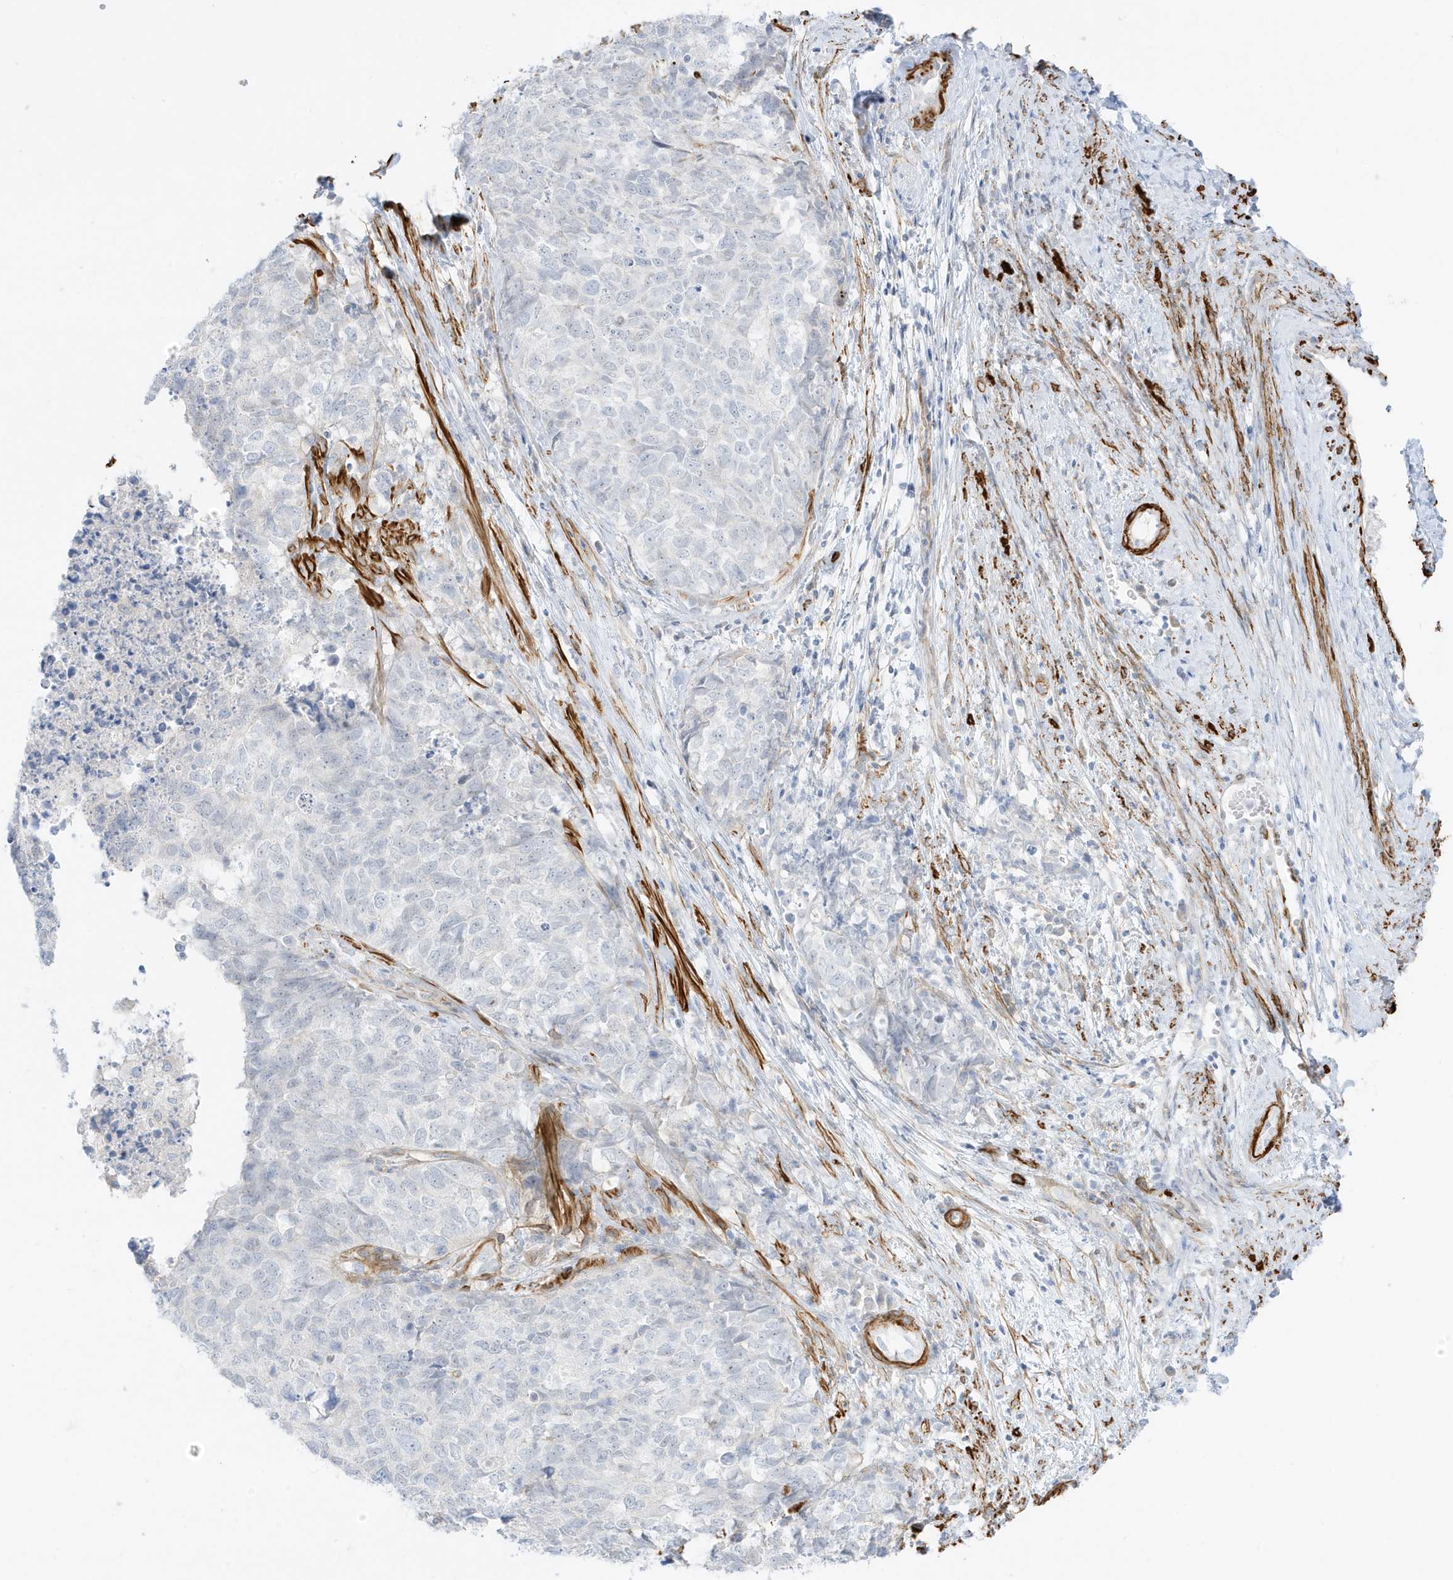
{"staining": {"intensity": "negative", "quantity": "none", "location": "none"}, "tissue": "cervical cancer", "cell_type": "Tumor cells", "image_type": "cancer", "snomed": [{"axis": "morphology", "description": "Squamous cell carcinoma, NOS"}, {"axis": "topography", "description": "Cervix"}], "caption": "Tumor cells are negative for protein expression in human cervical cancer.", "gene": "SLC22A13", "patient": {"sex": "female", "age": 63}}